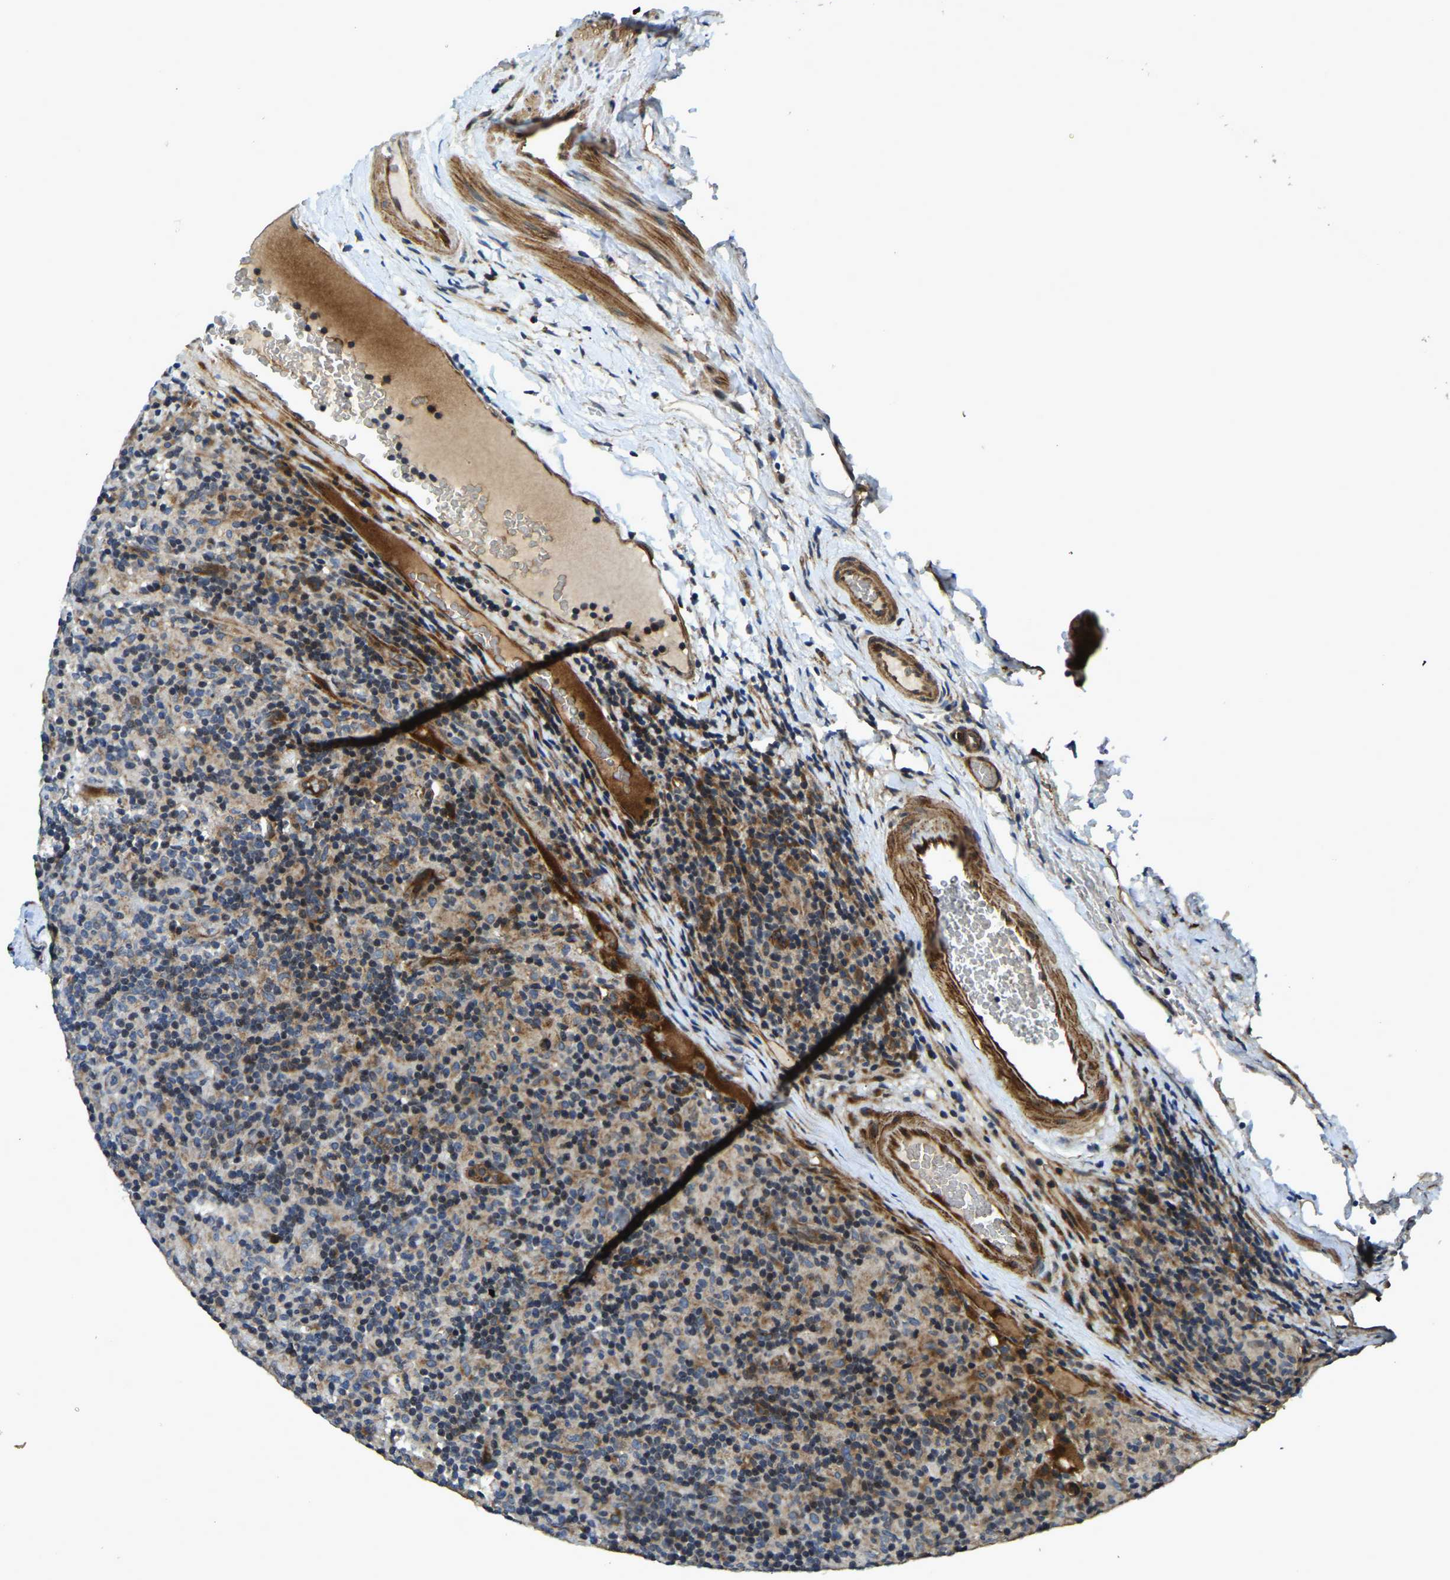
{"staining": {"intensity": "weak", "quantity": "<25%", "location": "cytoplasmic/membranous"}, "tissue": "lymphoma", "cell_type": "Tumor cells", "image_type": "cancer", "snomed": [{"axis": "morphology", "description": "Hodgkin's disease, NOS"}, {"axis": "topography", "description": "Lymph node"}], "caption": "A high-resolution micrograph shows immunohistochemistry staining of lymphoma, which exhibits no significant positivity in tumor cells.", "gene": "RNF39", "patient": {"sex": "male", "age": 70}}